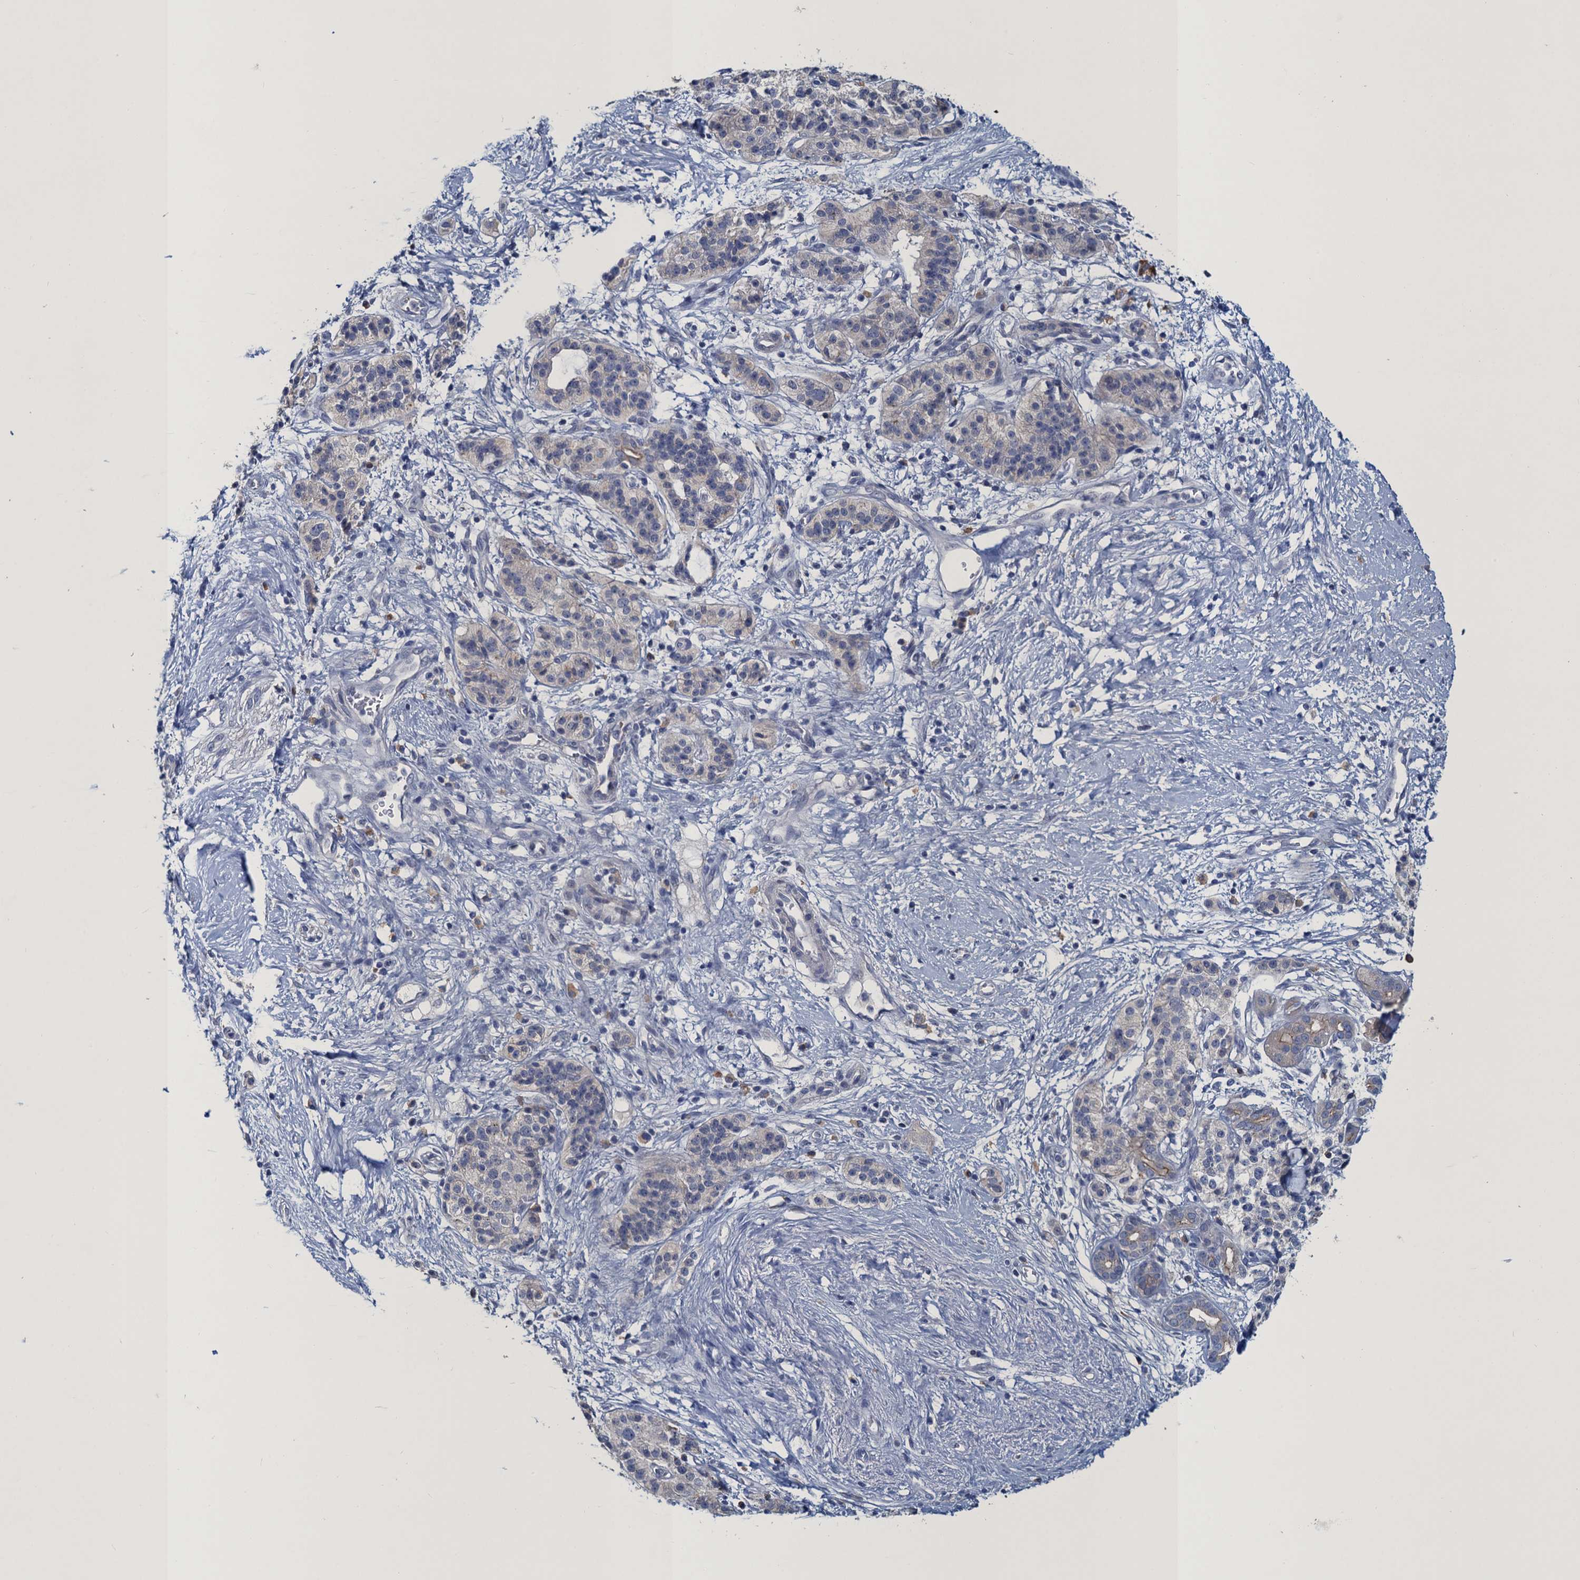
{"staining": {"intensity": "negative", "quantity": "none", "location": "none"}, "tissue": "pancreatic cancer", "cell_type": "Tumor cells", "image_type": "cancer", "snomed": [{"axis": "morphology", "description": "Adenocarcinoma, NOS"}, {"axis": "topography", "description": "Pancreas"}], "caption": "Tumor cells show no significant staining in pancreatic adenocarcinoma. (IHC, brightfield microscopy, high magnification).", "gene": "ATOSA", "patient": {"sex": "male", "age": 50}}